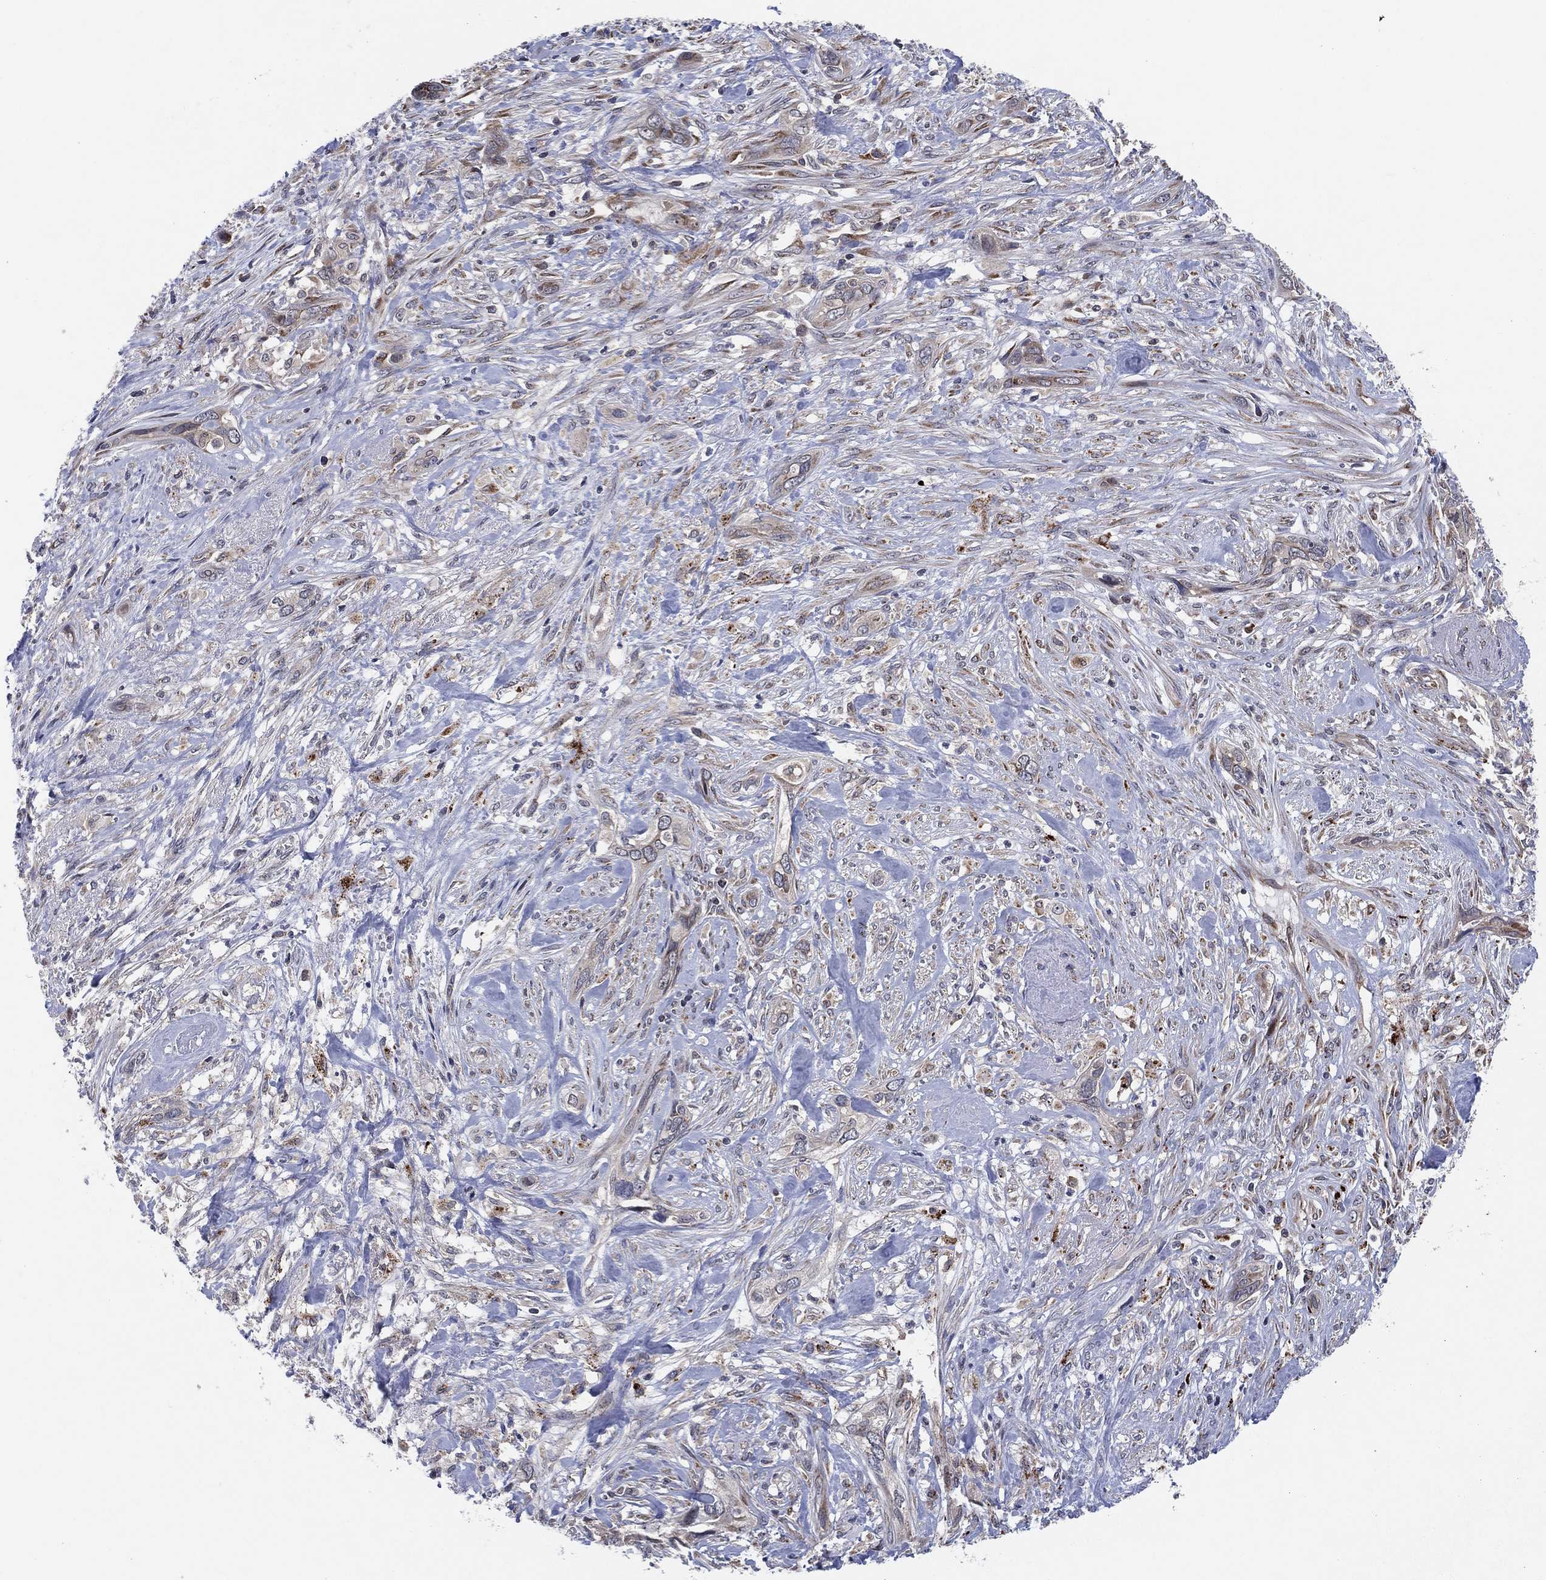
{"staining": {"intensity": "weak", "quantity": "<25%", "location": "cytoplasmic/membranous"}, "tissue": "cervical cancer", "cell_type": "Tumor cells", "image_type": "cancer", "snomed": [{"axis": "morphology", "description": "Squamous cell carcinoma, NOS"}, {"axis": "topography", "description": "Cervix"}], "caption": "IHC histopathology image of human cervical cancer stained for a protein (brown), which shows no positivity in tumor cells. (IHC, brightfield microscopy, high magnification).", "gene": "FAM104A", "patient": {"sex": "female", "age": 57}}